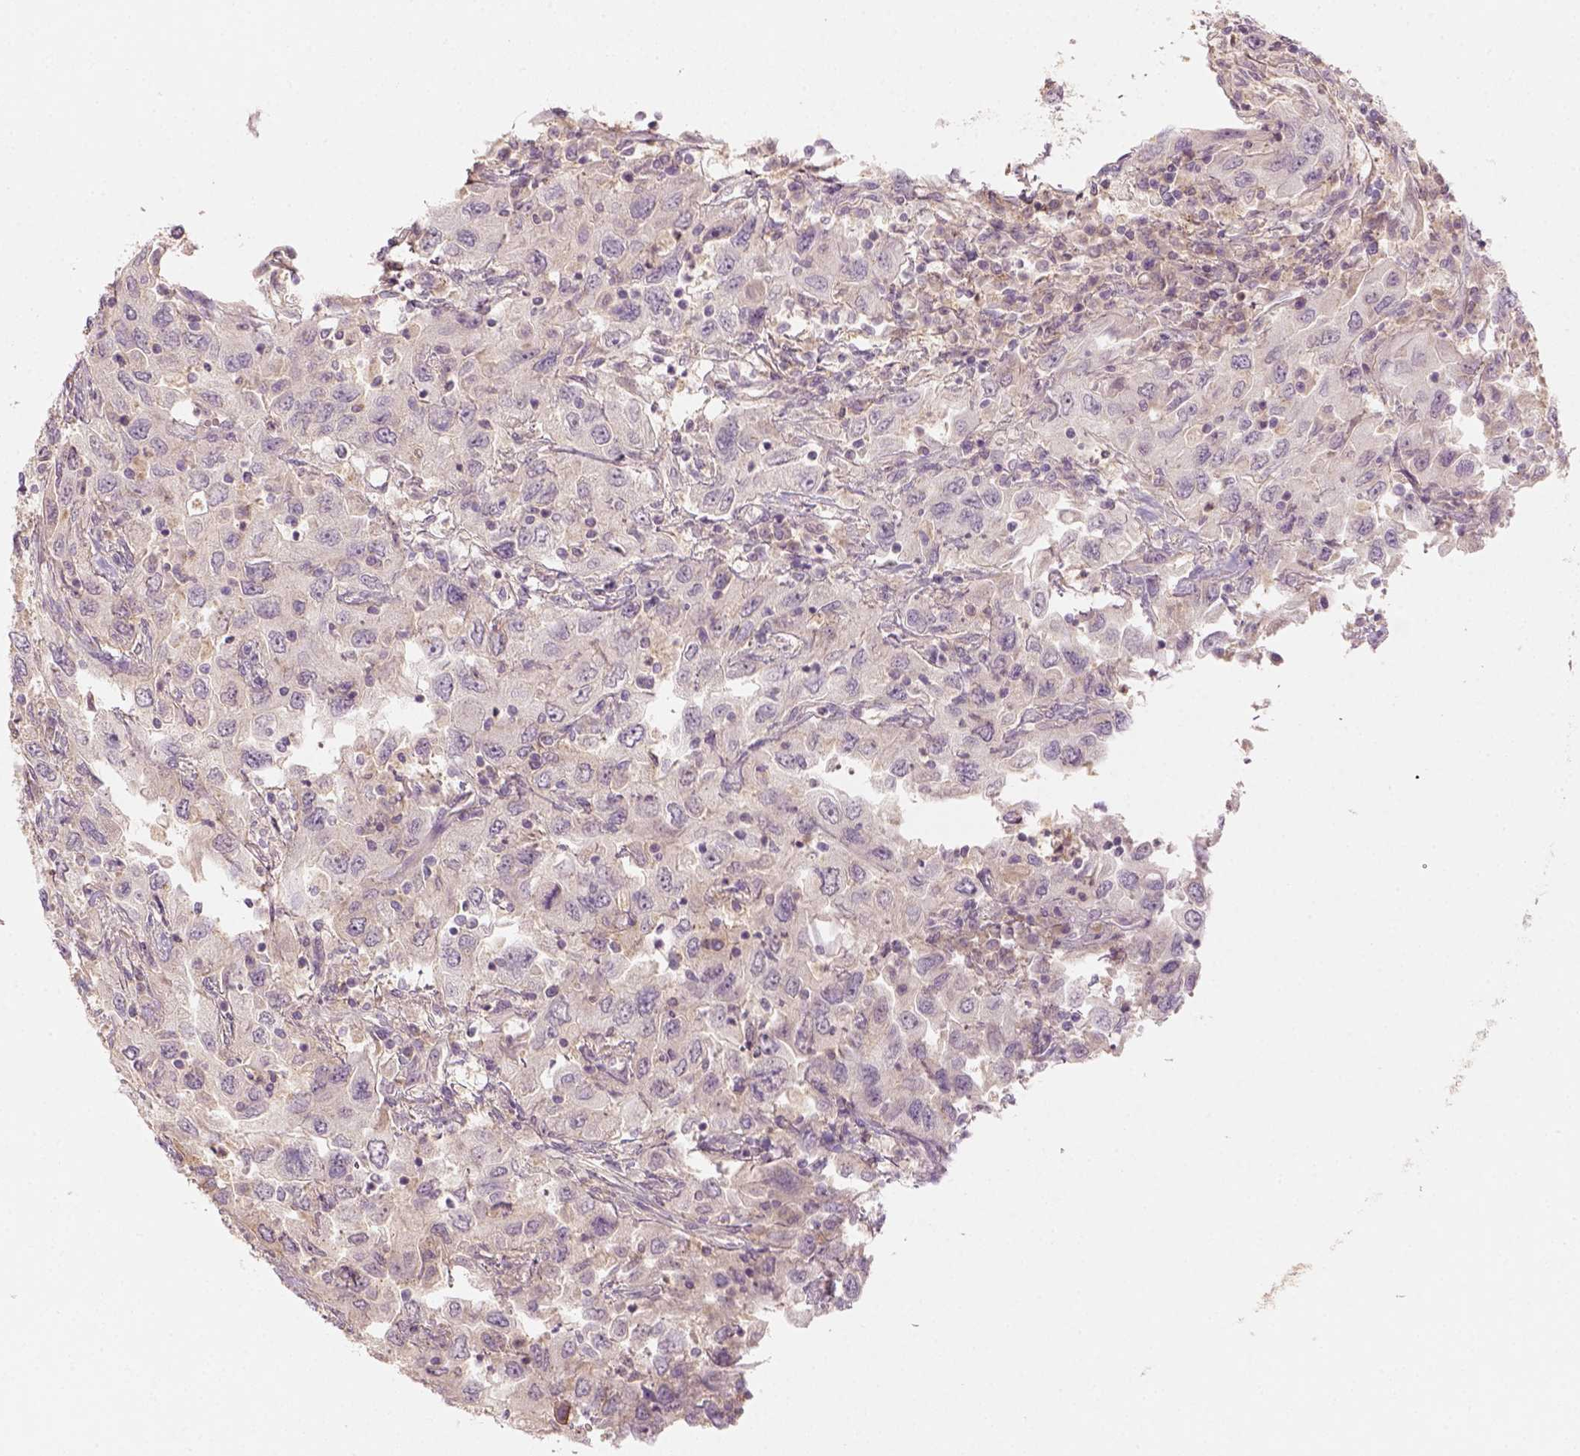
{"staining": {"intensity": "negative", "quantity": "none", "location": "none"}, "tissue": "urothelial cancer", "cell_type": "Tumor cells", "image_type": "cancer", "snomed": [{"axis": "morphology", "description": "Urothelial carcinoma, High grade"}, {"axis": "topography", "description": "Urinary bladder"}], "caption": "Tumor cells show no significant positivity in urothelial cancer. Nuclei are stained in blue.", "gene": "AQP9", "patient": {"sex": "male", "age": 76}}